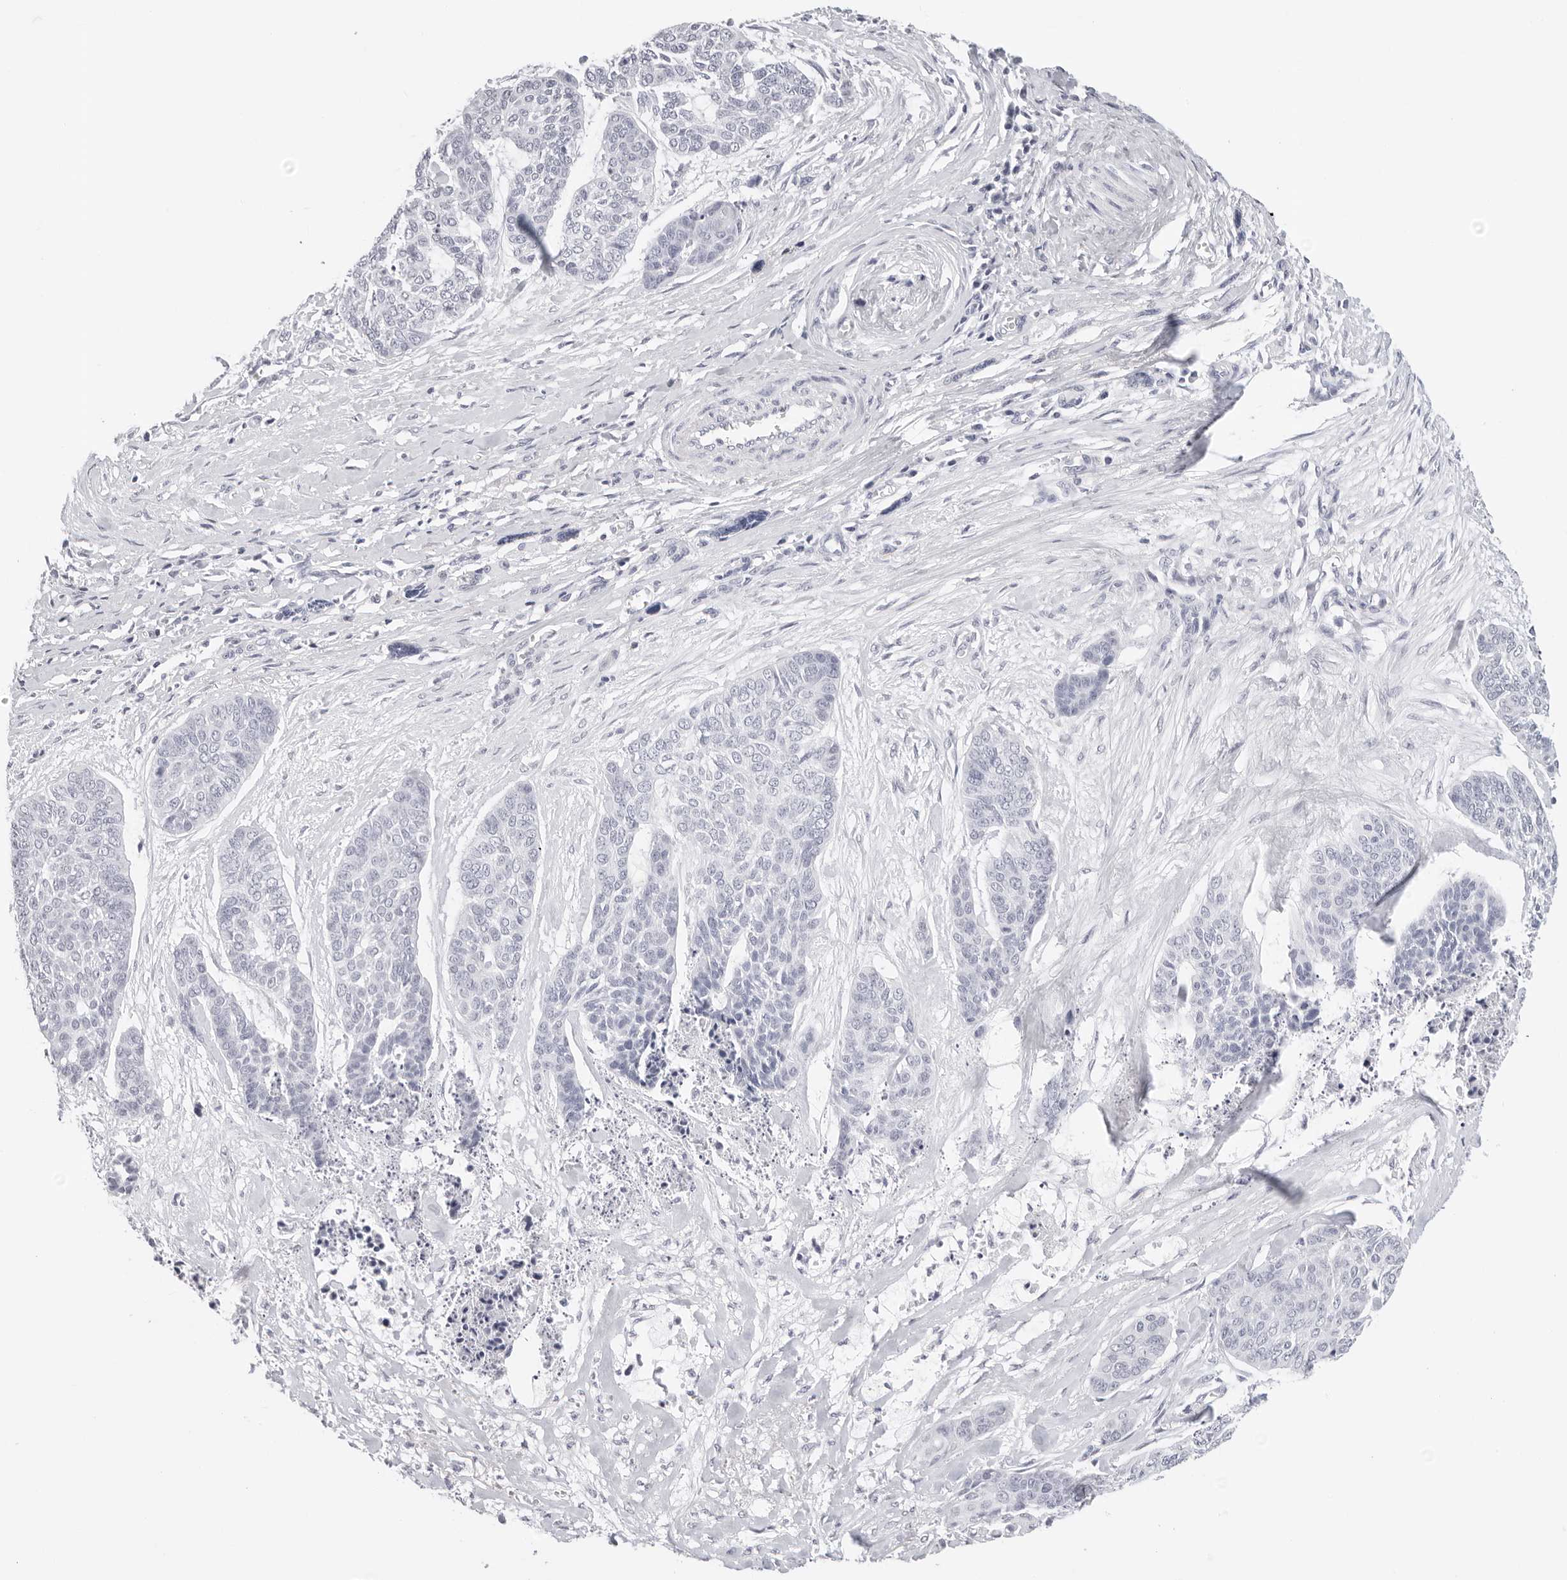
{"staining": {"intensity": "negative", "quantity": "none", "location": "none"}, "tissue": "skin cancer", "cell_type": "Tumor cells", "image_type": "cancer", "snomed": [{"axis": "morphology", "description": "Basal cell carcinoma"}, {"axis": "topography", "description": "Skin"}], "caption": "This is a histopathology image of immunohistochemistry staining of skin cancer (basal cell carcinoma), which shows no expression in tumor cells.", "gene": "AGMAT", "patient": {"sex": "female", "age": 64}}